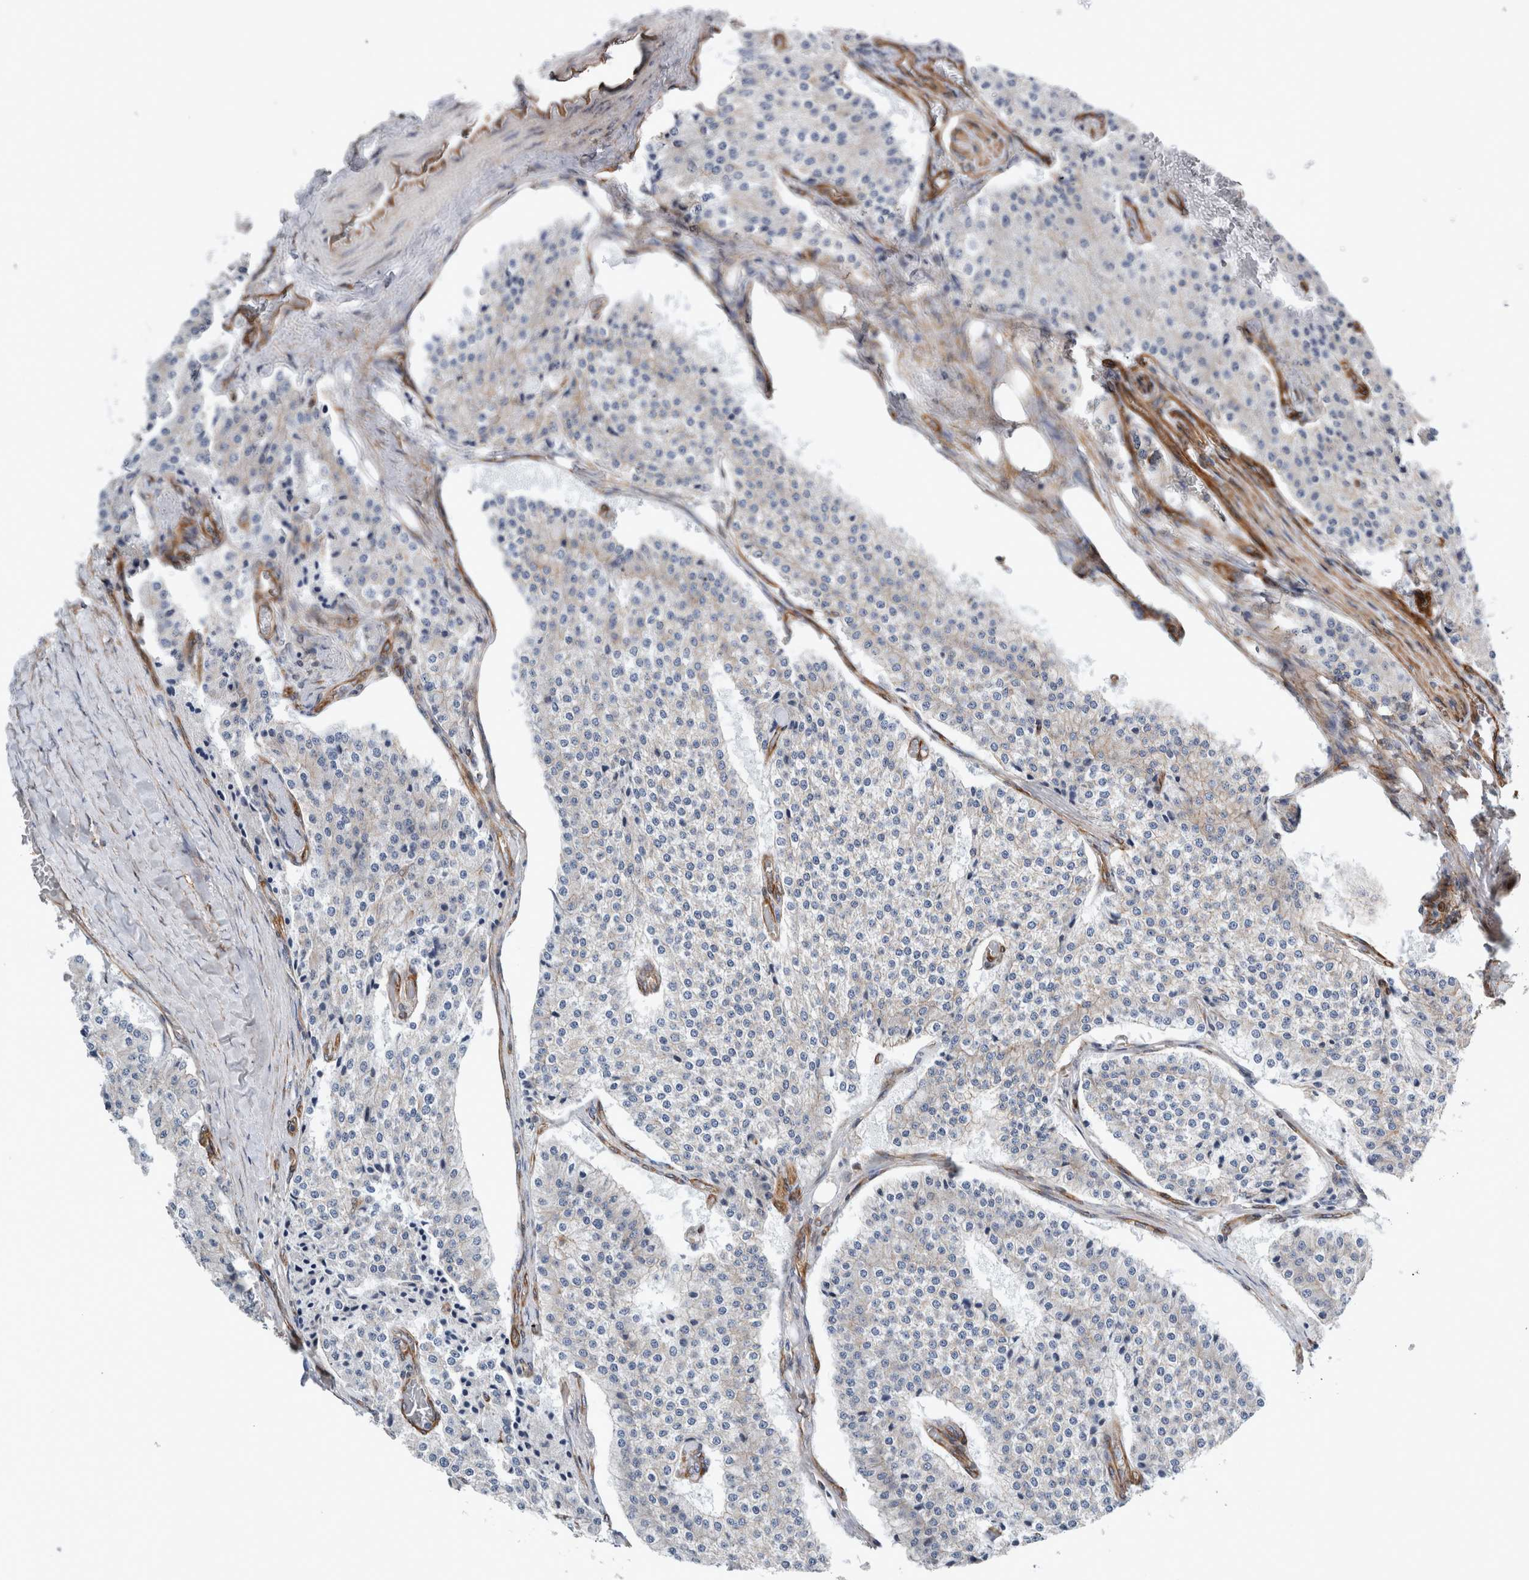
{"staining": {"intensity": "negative", "quantity": "none", "location": "none"}, "tissue": "carcinoid", "cell_type": "Tumor cells", "image_type": "cancer", "snomed": [{"axis": "morphology", "description": "Carcinoid, malignant, NOS"}, {"axis": "topography", "description": "Colon"}], "caption": "This is a micrograph of IHC staining of malignant carcinoid, which shows no positivity in tumor cells.", "gene": "PLEC", "patient": {"sex": "female", "age": 52}}